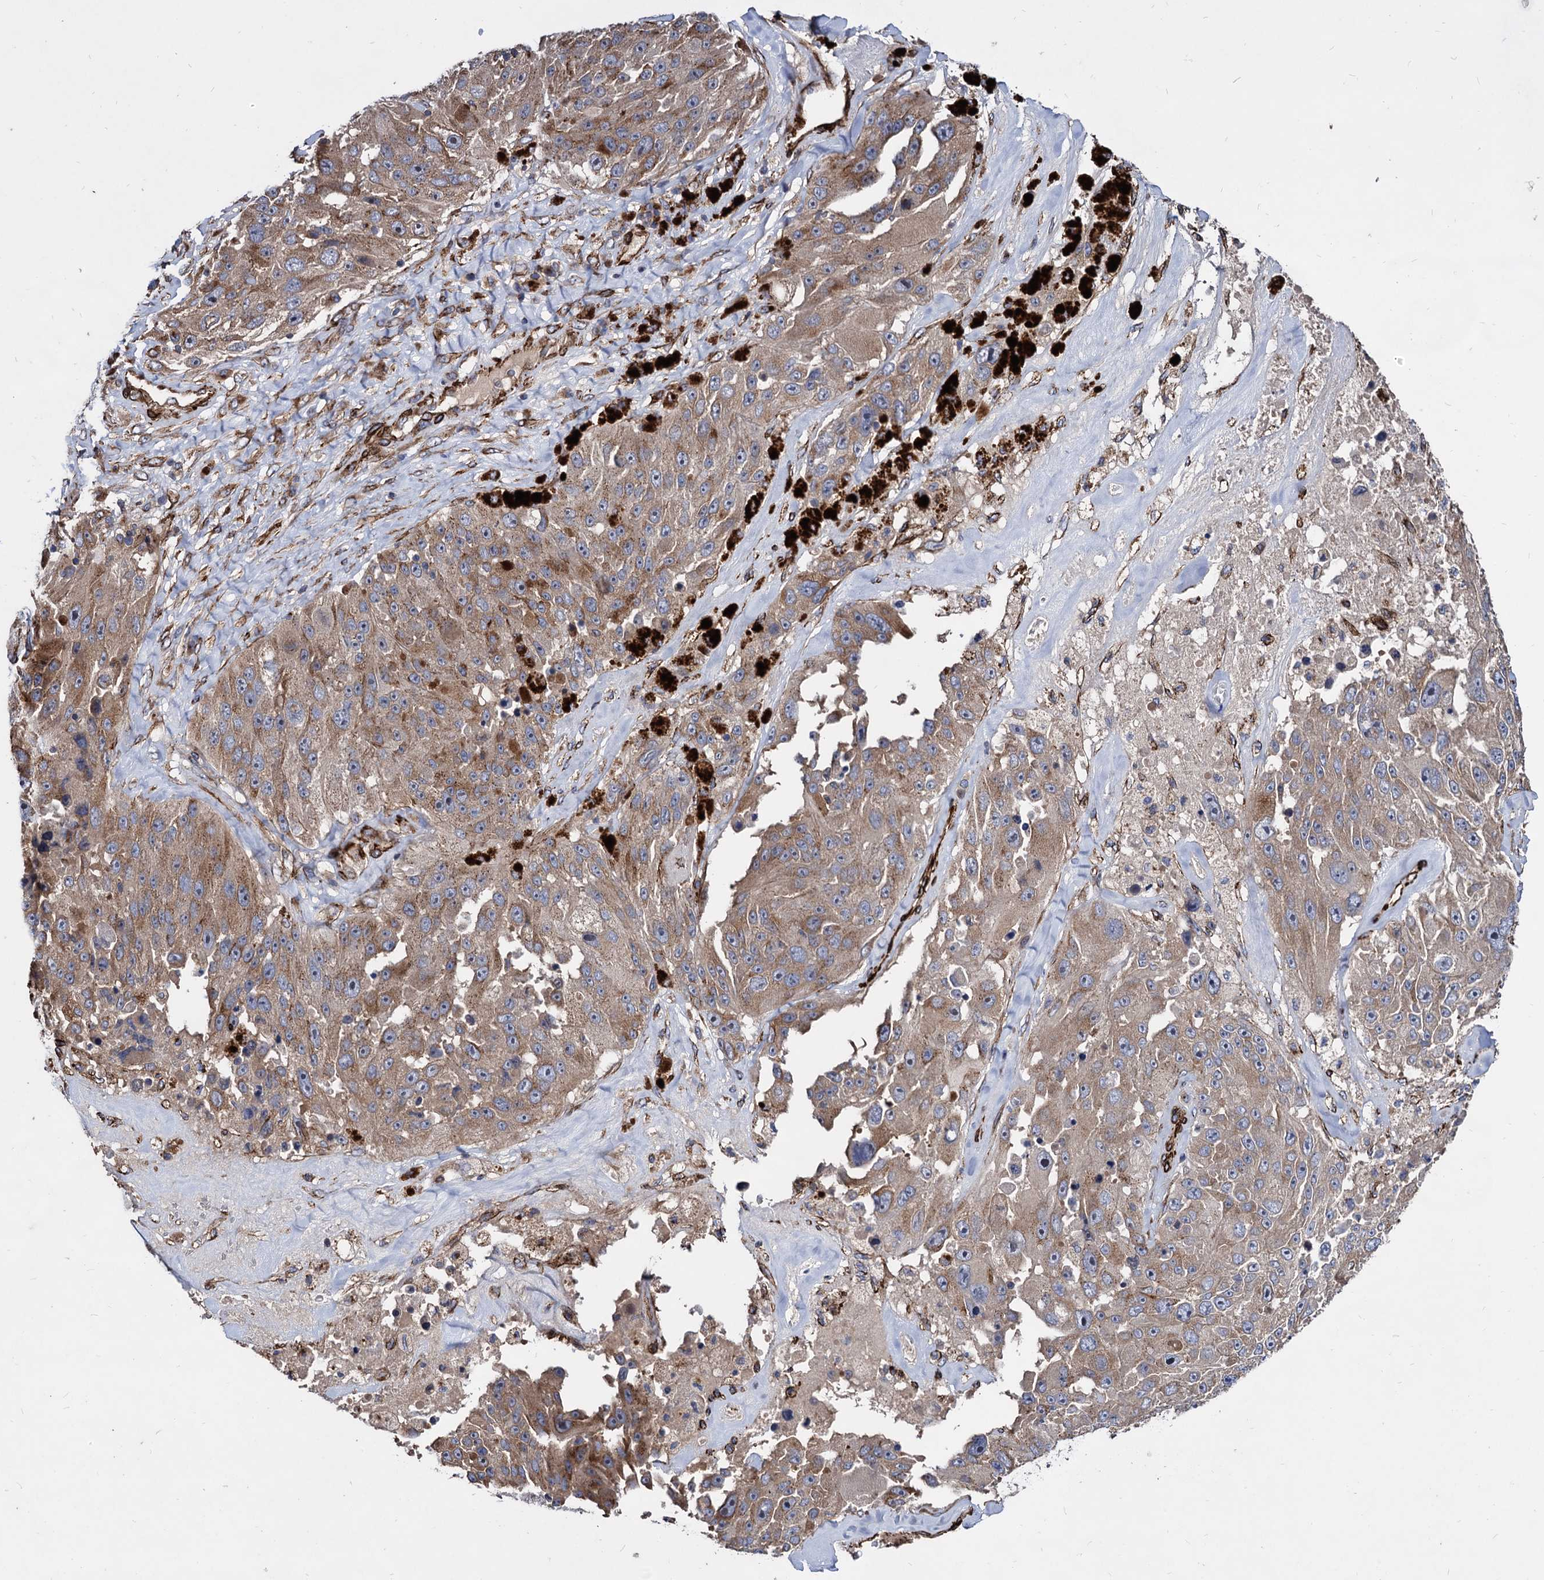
{"staining": {"intensity": "moderate", "quantity": "25%-75%", "location": "cytoplasmic/membranous"}, "tissue": "melanoma", "cell_type": "Tumor cells", "image_type": "cancer", "snomed": [{"axis": "morphology", "description": "Malignant melanoma, Metastatic site"}, {"axis": "topography", "description": "Lymph node"}], "caption": "A brown stain highlights moderate cytoplasmic/membranous expression of a protein in malignant melanoma (metastatic site) tumor cells. The protein of interest is shown in brown color, while the nuclei are stained blue.", "gene": "WDR11", "patient": {"sex": "male", "age": 62}}